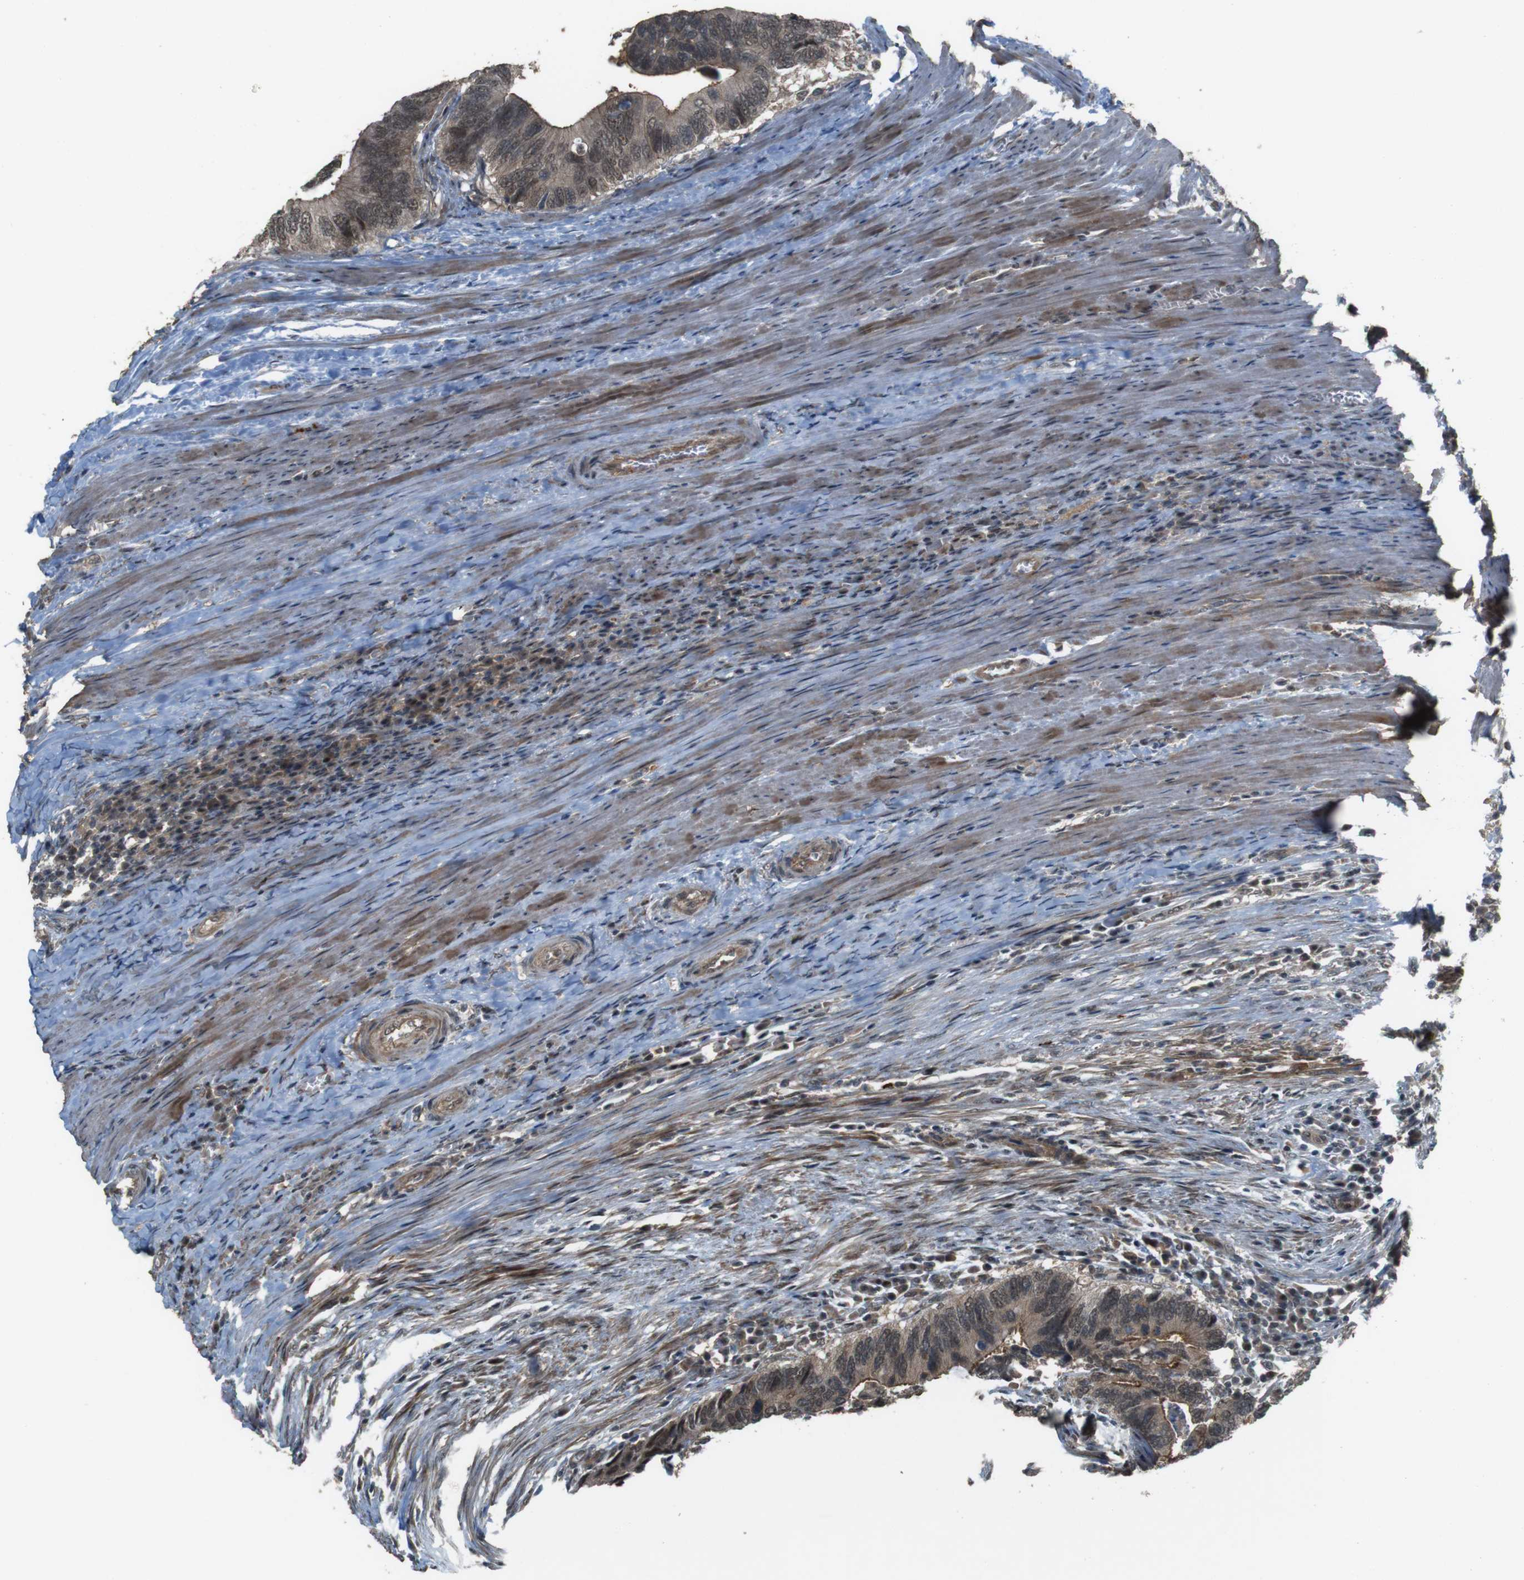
{"staining": {"intensity": "weak", "quantity": ">75%", "location": "cytoplasmic/membranous"}, "tissue": "colorectal cancer", "cell_type": "Tumor cells", "image_type": "cancer", "snomed": [{"axis": "morphology", "description": "Adenocarcinoma, NOS"}, {"axis": "topography", "description": "Colon"}], "caption": "Protein staining displays weak cytoplasmic/membranous staining in about >75% of tumor cells in colorectal cancer (adenocarcinoma).", "gene": "CDC34", "patient": {"sex": "male", "age": 72}}